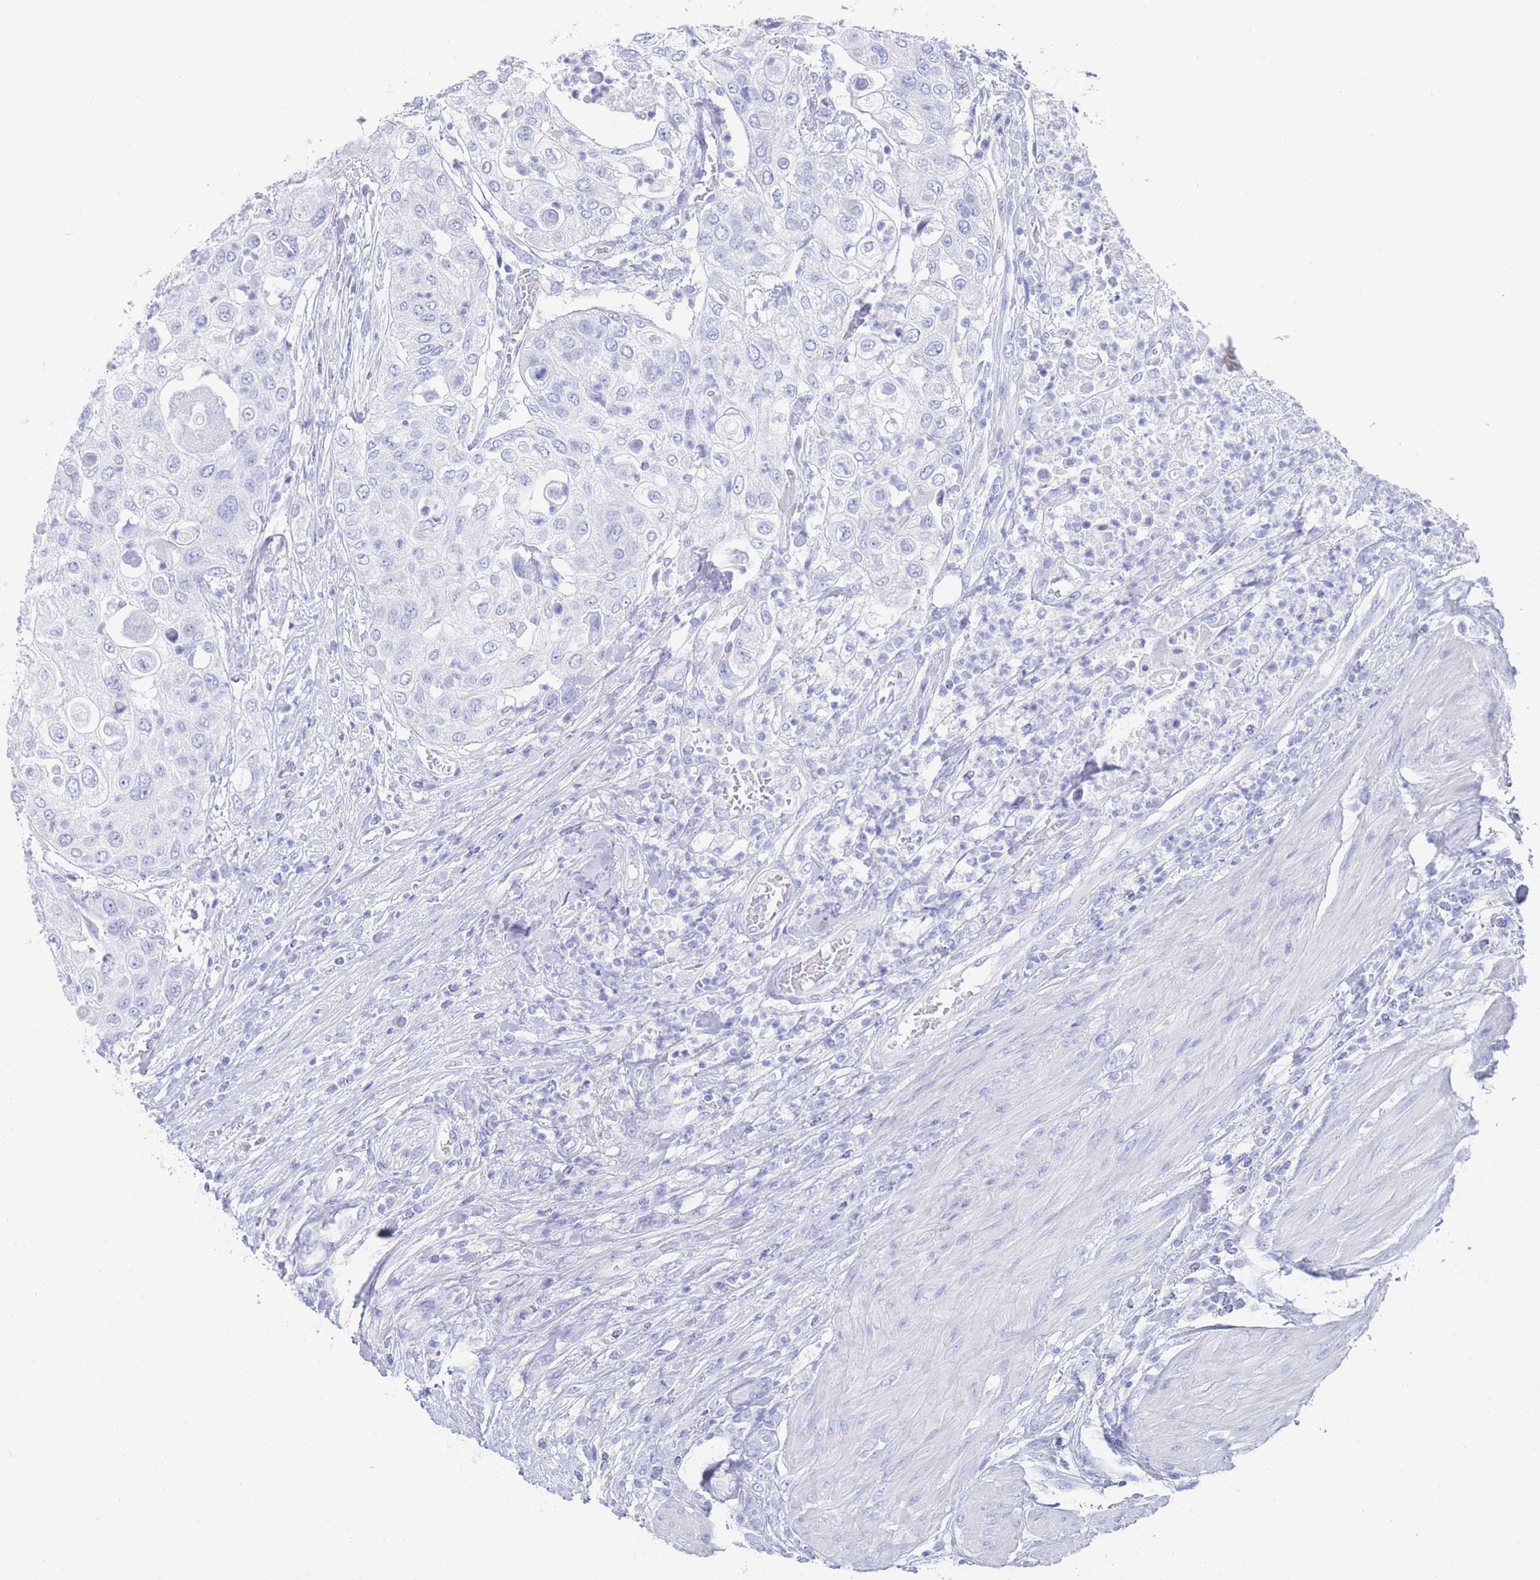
{"staining": {"intensity": "negative", "quantity": "none", "location": "none"}, "tissue": "urothelial cancer", "cell_type": "Tumor cells", "image_type": "cancer", "snomed": [{"axis": "morphology", "description": "Urothelial carcinoma, High grade"}, {"axis": "topography", "description": "Urinary bladder"}], "caption": "The photomicrograph displays no staining of tumor cells in urothelial cancer. (DAB immunohistochemistry, high magnification).", "gene": "LRRC37A", "patient": {"sex": "female", "age": 79}}